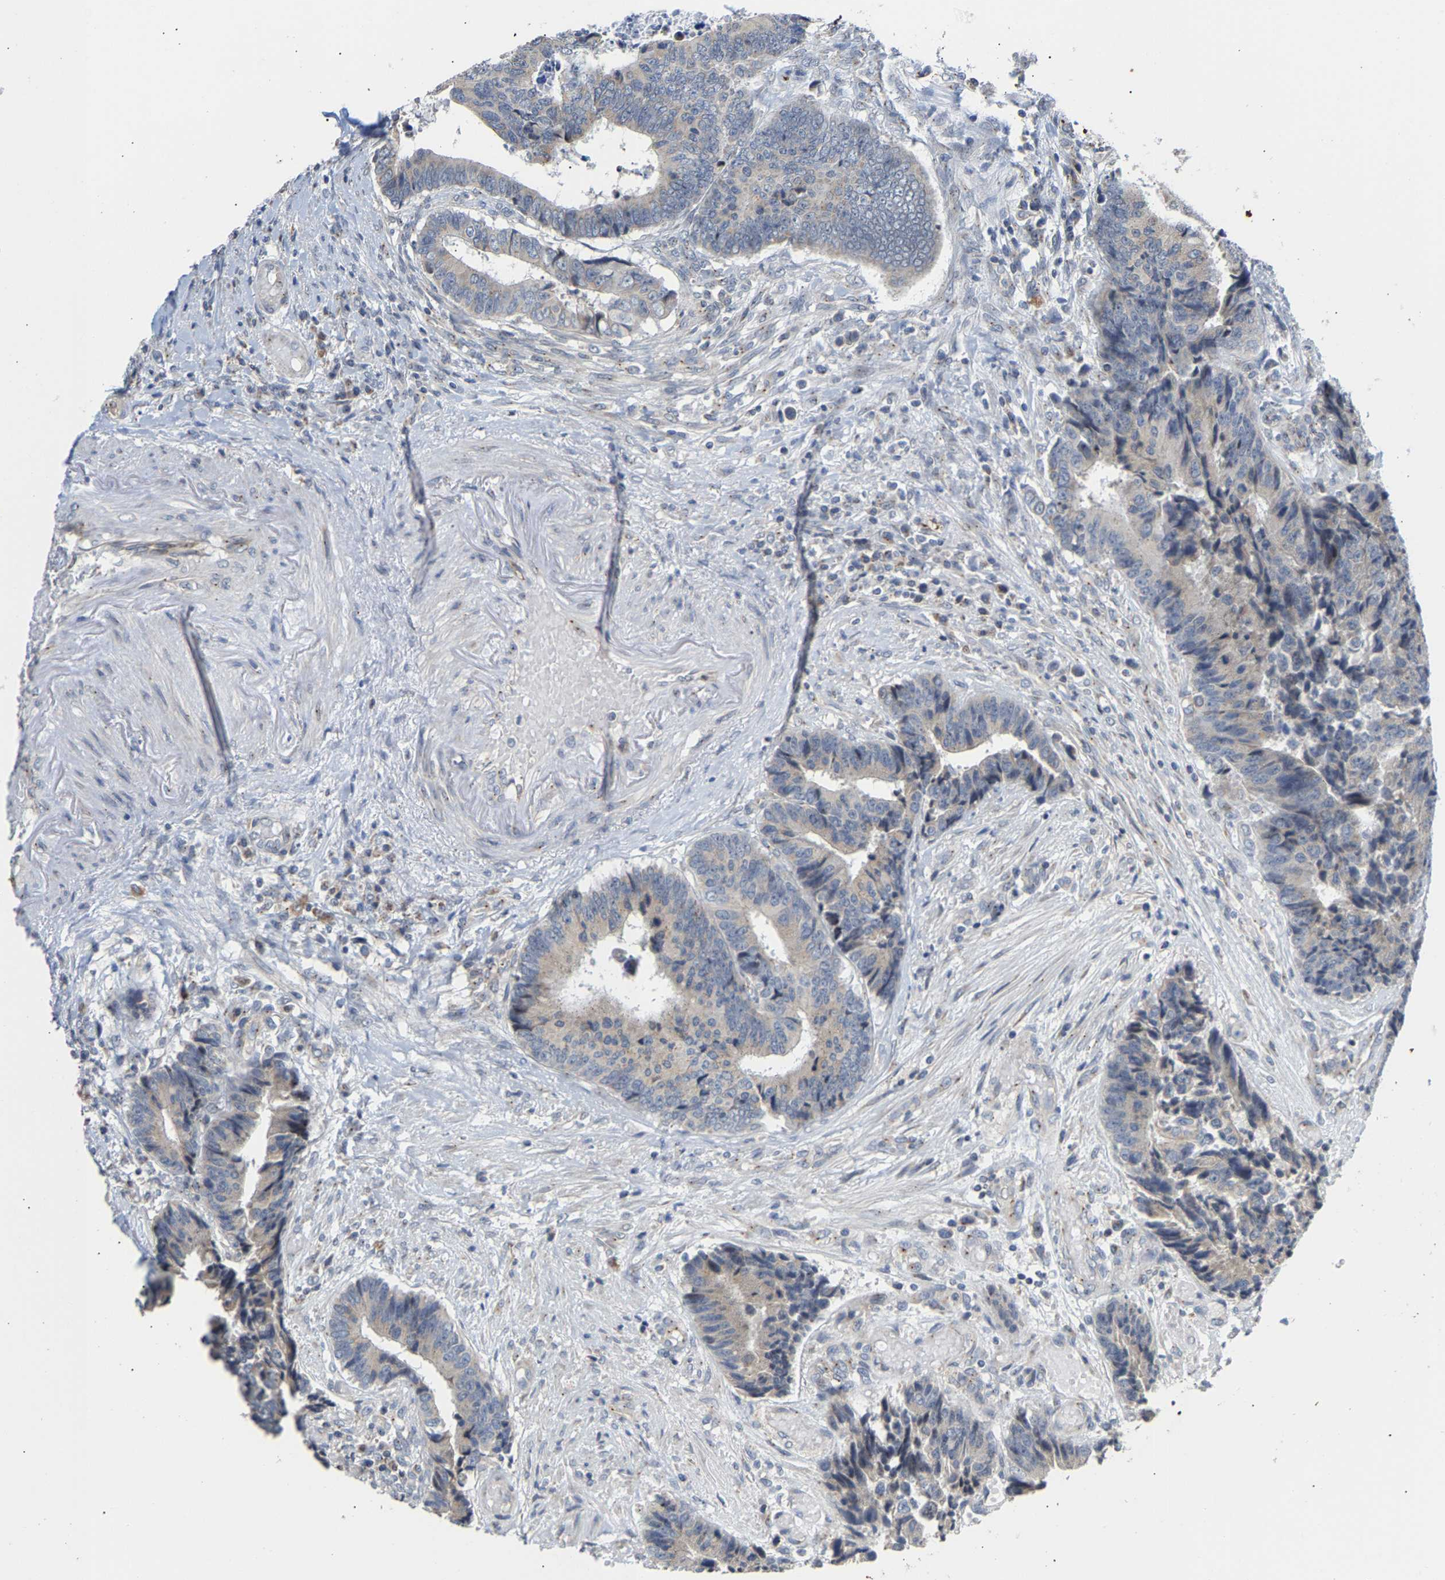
{"staining": {"intensity": "negative", "quantity": "none", "location": "none"}, "tissue": "colorectal cancer", "cell_type": "Tumor cells", "image_type": "cancer", "snomed": [{"axis": "morphology", "description": "Adenocarcinoma, NOS"}, {"axis": "topography", "description": "Rectum"}], "caption": "Immunohistochemistry histopathology image of human colorectal cancer (adenocarcinoma) stained for a protein (brown), which demonstrates no expression in tumor cells.", "gene": "PCNT", "patient": {"sex": "male", "age": 84}}